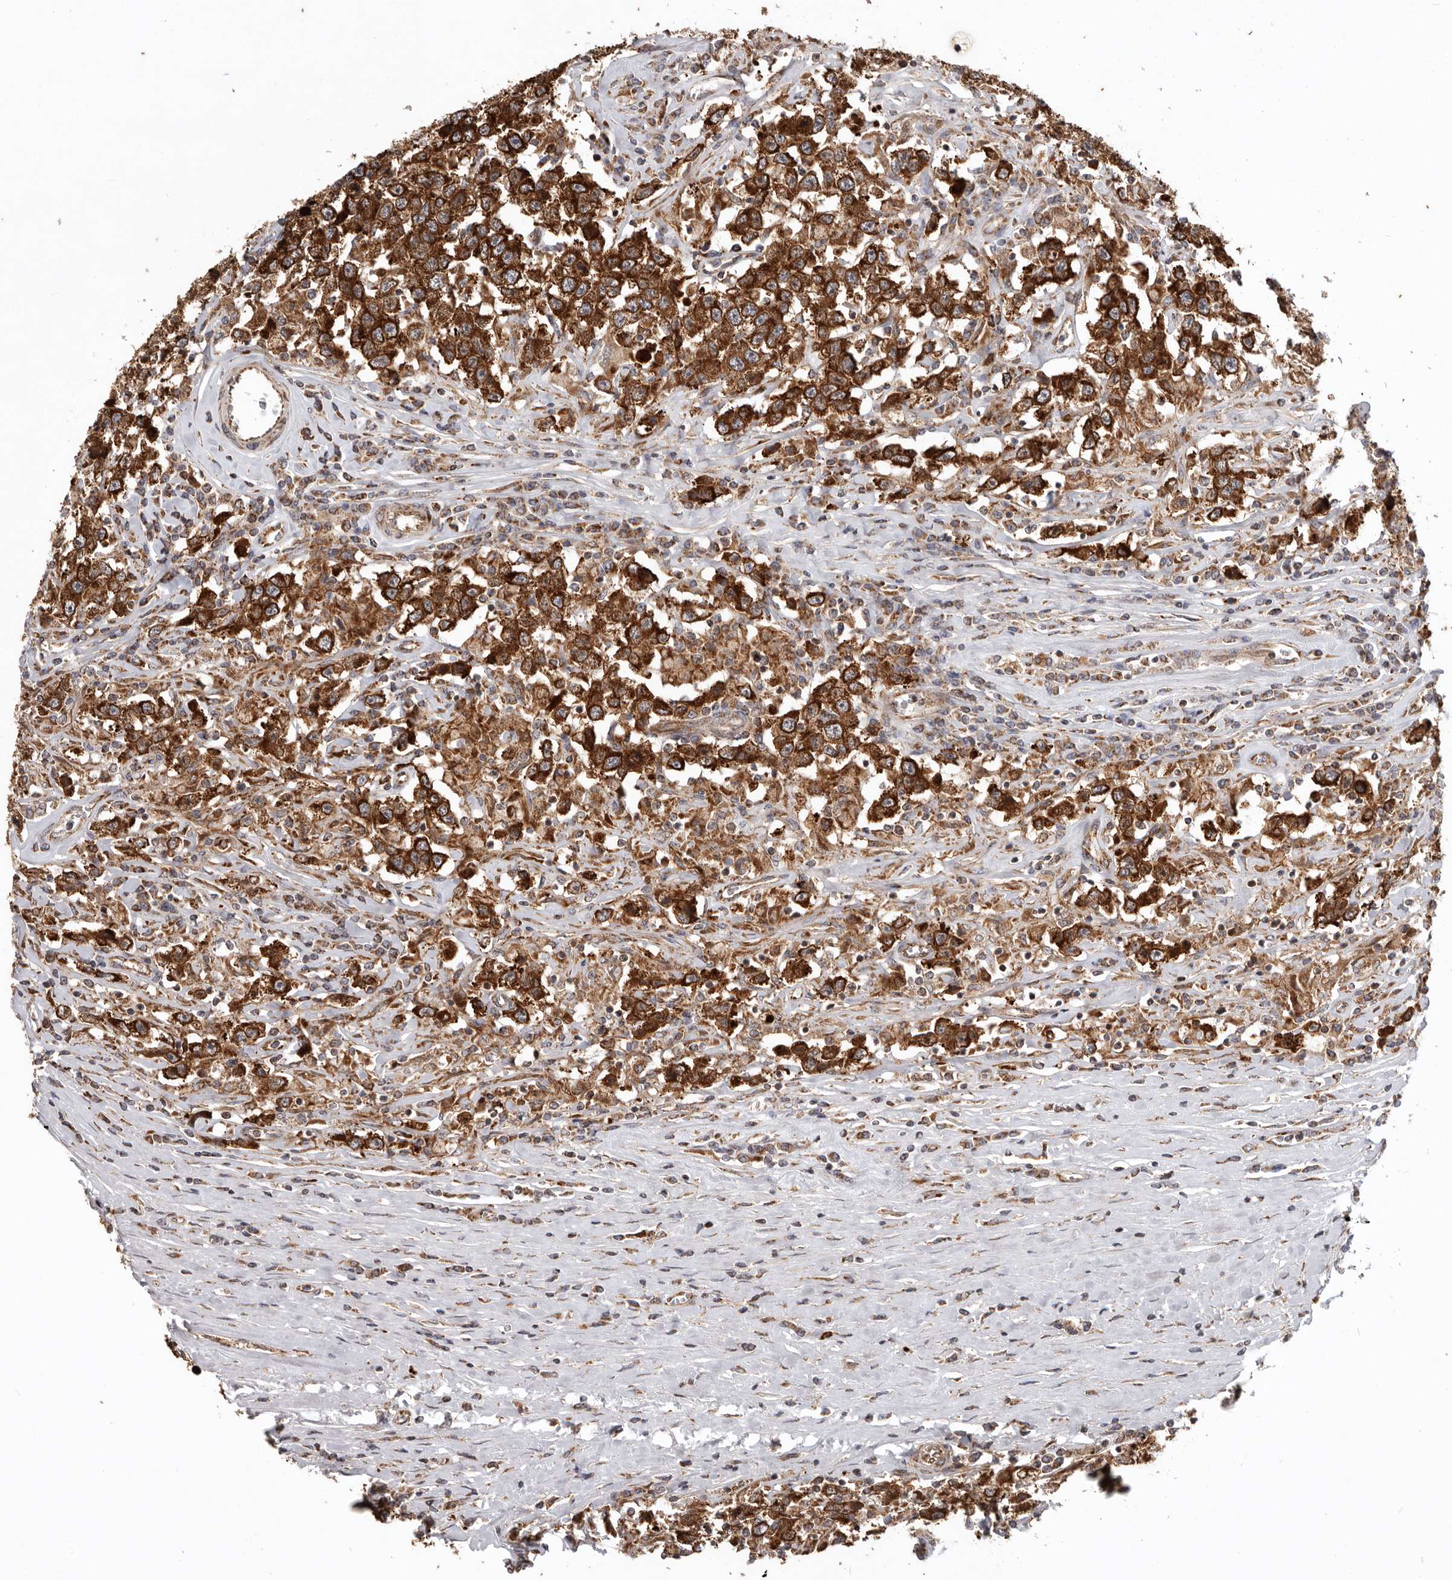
{"staining": {"intensity": "strong", "quantity": ">75%", "location": "cytoplasmic/membranous"}, "tissue": "testis cancer", "cell_type": "Tumor cells", "image_type": "cancer", "snomed": [{"axis": "morphology", "description": "Seminoma, NOS"}, {"axis": "topography", "description": "Testis"}], "caption": "Testis cancer (seminoma) tissue displays strong cytoplasmic/membranous positivity in approximately >75% of tumor cells", "gene": "MRPS10", "patient": {"sex": "male", "age": 41}}